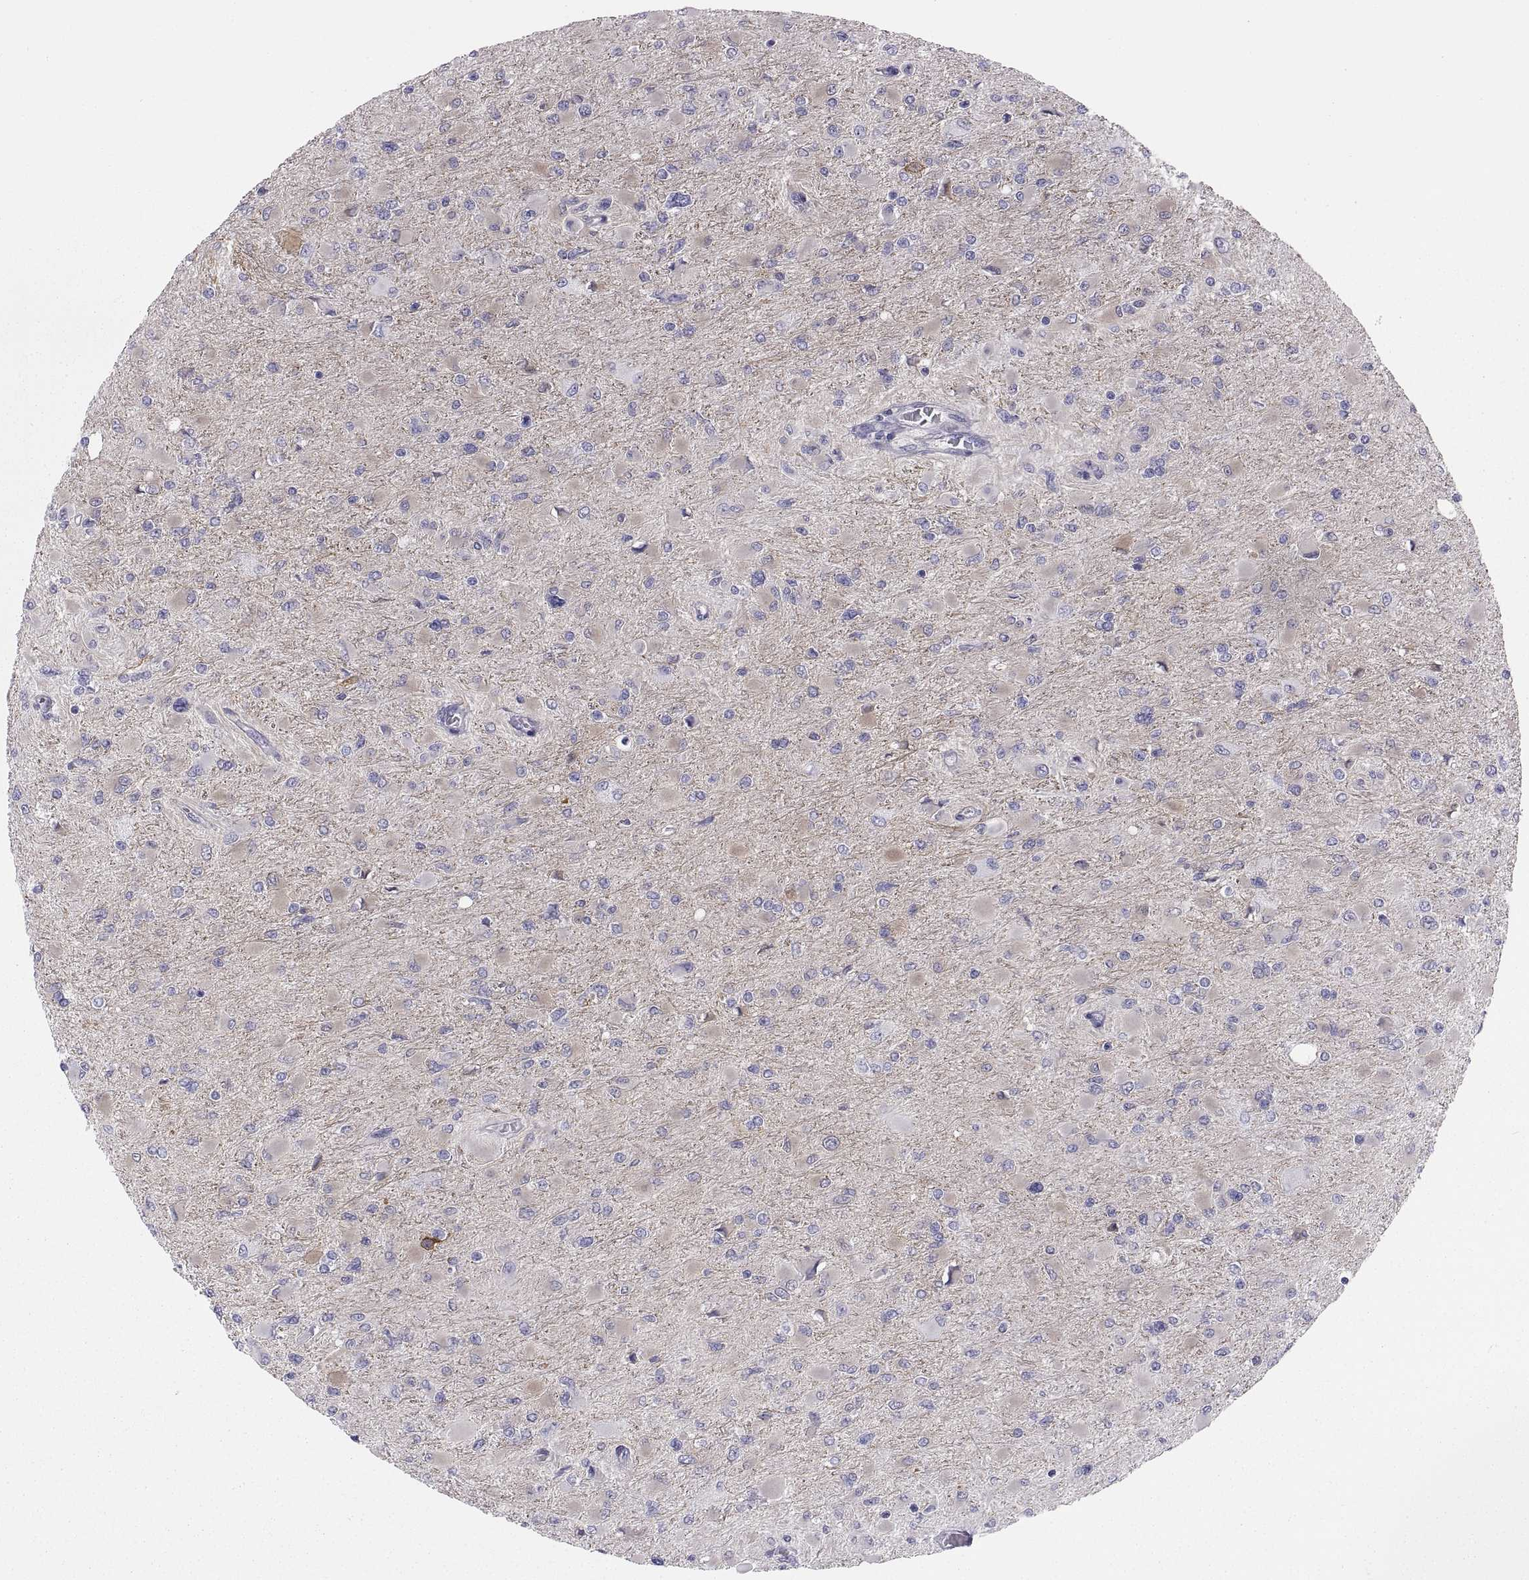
{"staining": {"intensity": "negative", "quantity": "none", "location": "none"}, "tissue": "glioma", "cell_type": "Tumor cells", "image_type": "cancer", "snomed": [{"axis": "morphology", "description": "Glioma, malignant, High grade"}, {"axis": "topography", "description": "Cerebral cortex"}], "caption": "The micrograph shows no significant staining in tumor cells of high-grade glioma (malignant).", "gene": "STRC", "patient": {"sex": "female", "age": 36}}